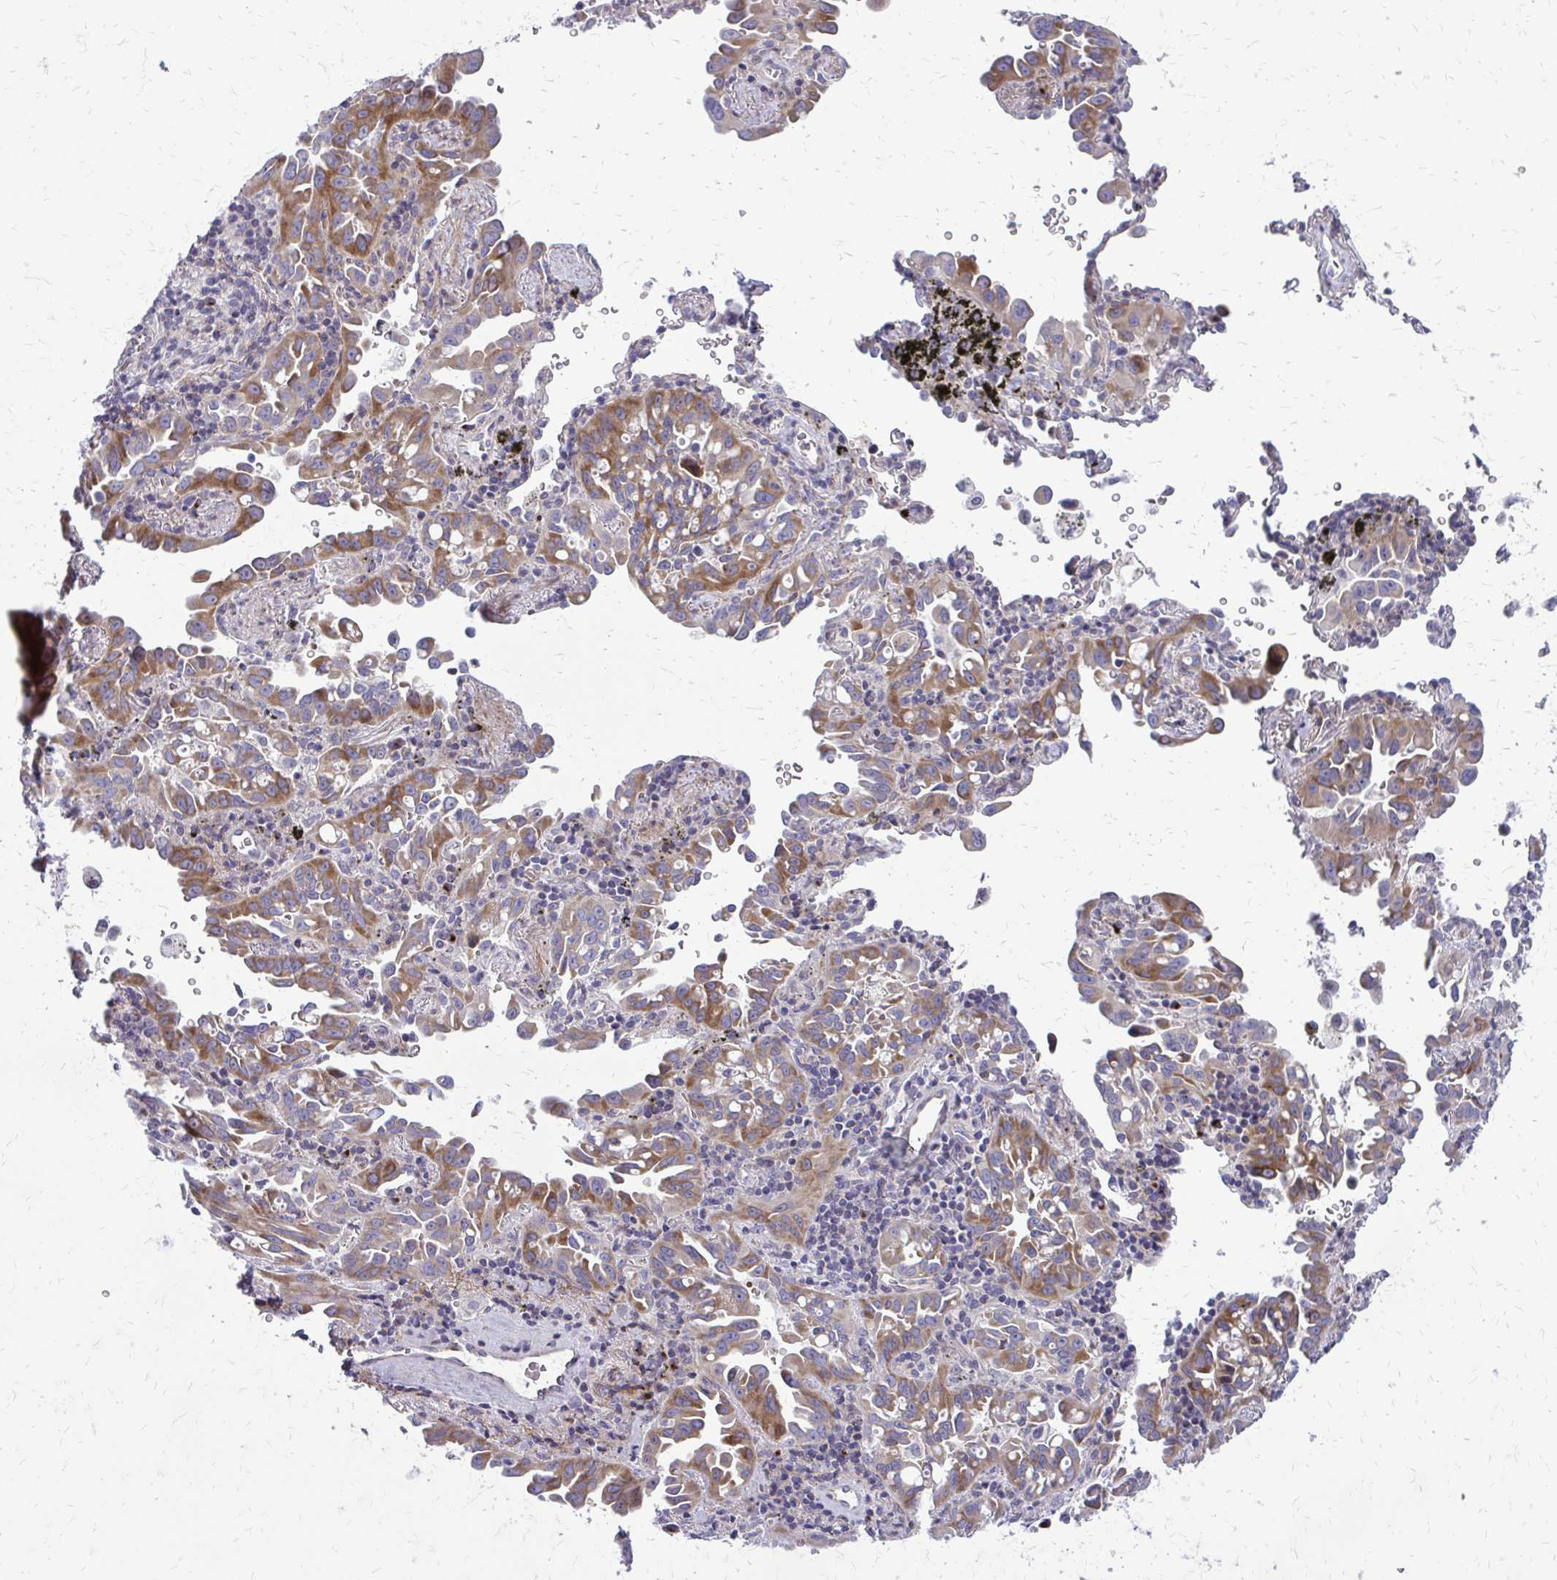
{"staining": {"intensity": "moderate", "quantity": "25%-75%", "location": "cytoplasmic/membranous"}, "tissue": "lung cancer", "cell_type": "Tumor cells", "image_type": "cancer", "snomed": [{"axis": "morphology", "description": "Adenocarcinoma, NOS"}, {"axis": "topography", "description": "Lung"}], "caption": "IHC (DAB (3,3'-diaminobenzidine)) staining of human adenocarcinoma (lung) shows moderate cytoplasmic/membranous protein positivity in about 25%-75% of tumor cells.", "gene": "FUNDC2", "patient": {"sex": "male", "age": 68}}